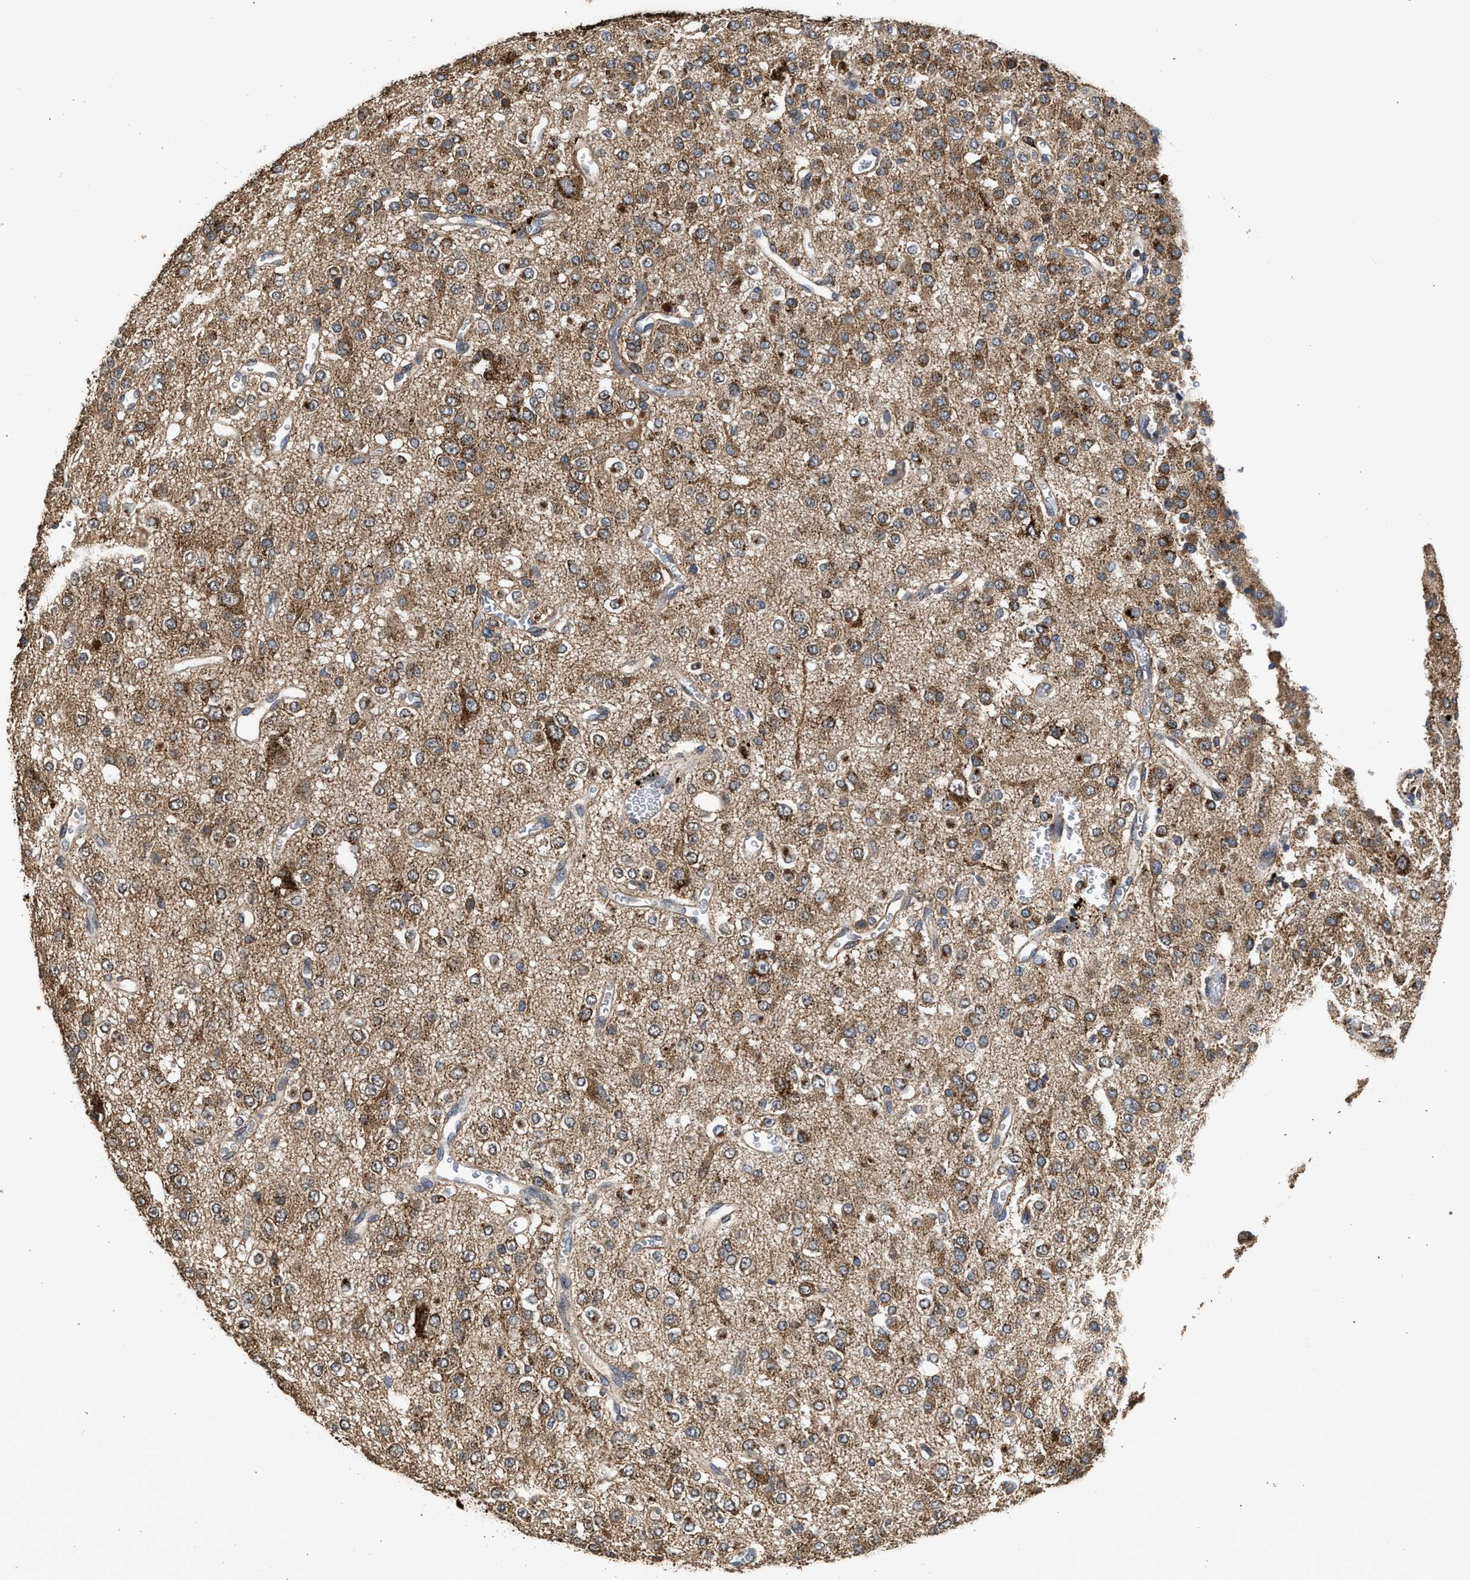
{"staining": {"intensity": "moderate", "quantity": ">75%", "location": "cytoplasmic/membranous"}, "tissue": "glioma", "cell_type": "Tumor cells", "image_type": "cancer", "snomed": [{"axis": "morphology", "description": "Glioma, malignant, Low grade"}, {"axis": "topography", "description": "Brain"}], "caption": "Human glioma stained with a brown dye exhibits moderate cytoplasmic/membranous positive staining in approximately >75% of tumor cells.", "gene": "CTSV", "patient": {"sex": "male", "age": 38}}